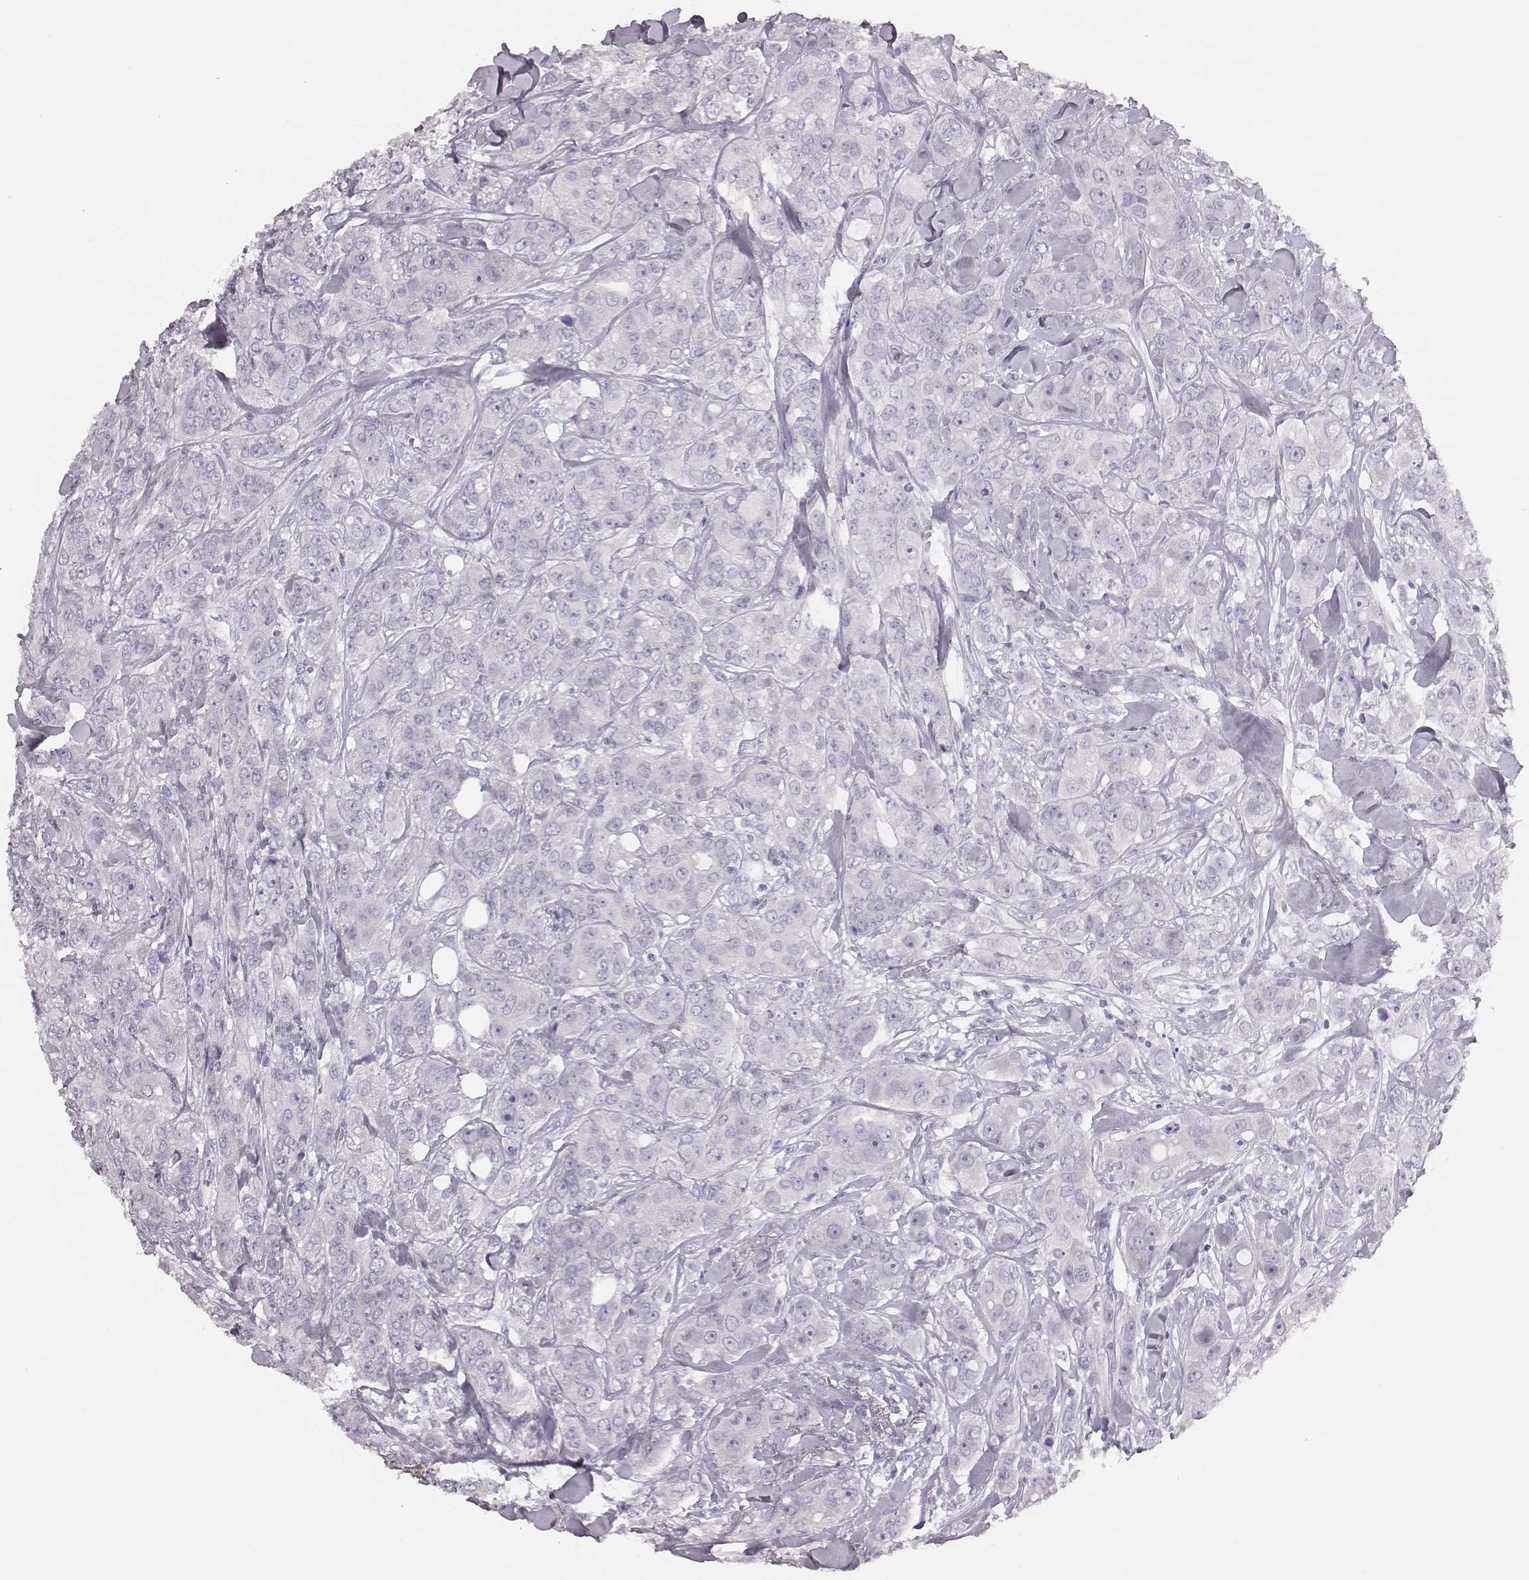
{"staining": {"intensity": "negative", "quantity": "none", "location": "none"}, "tissue": "breast cancer", "cell_type": "Tumor cells", "image_type": "cancer", "snomed": [{"axis": "morphology", "description": "Duct carcinoma"}, {"axis": "topography", "description": "Breast"}], "caption": "Image shows no protein expression in tumor cells of breast cancer tissue.", "gene": "ADGRF4", "patient": {"sex": "female", "age": 43}}